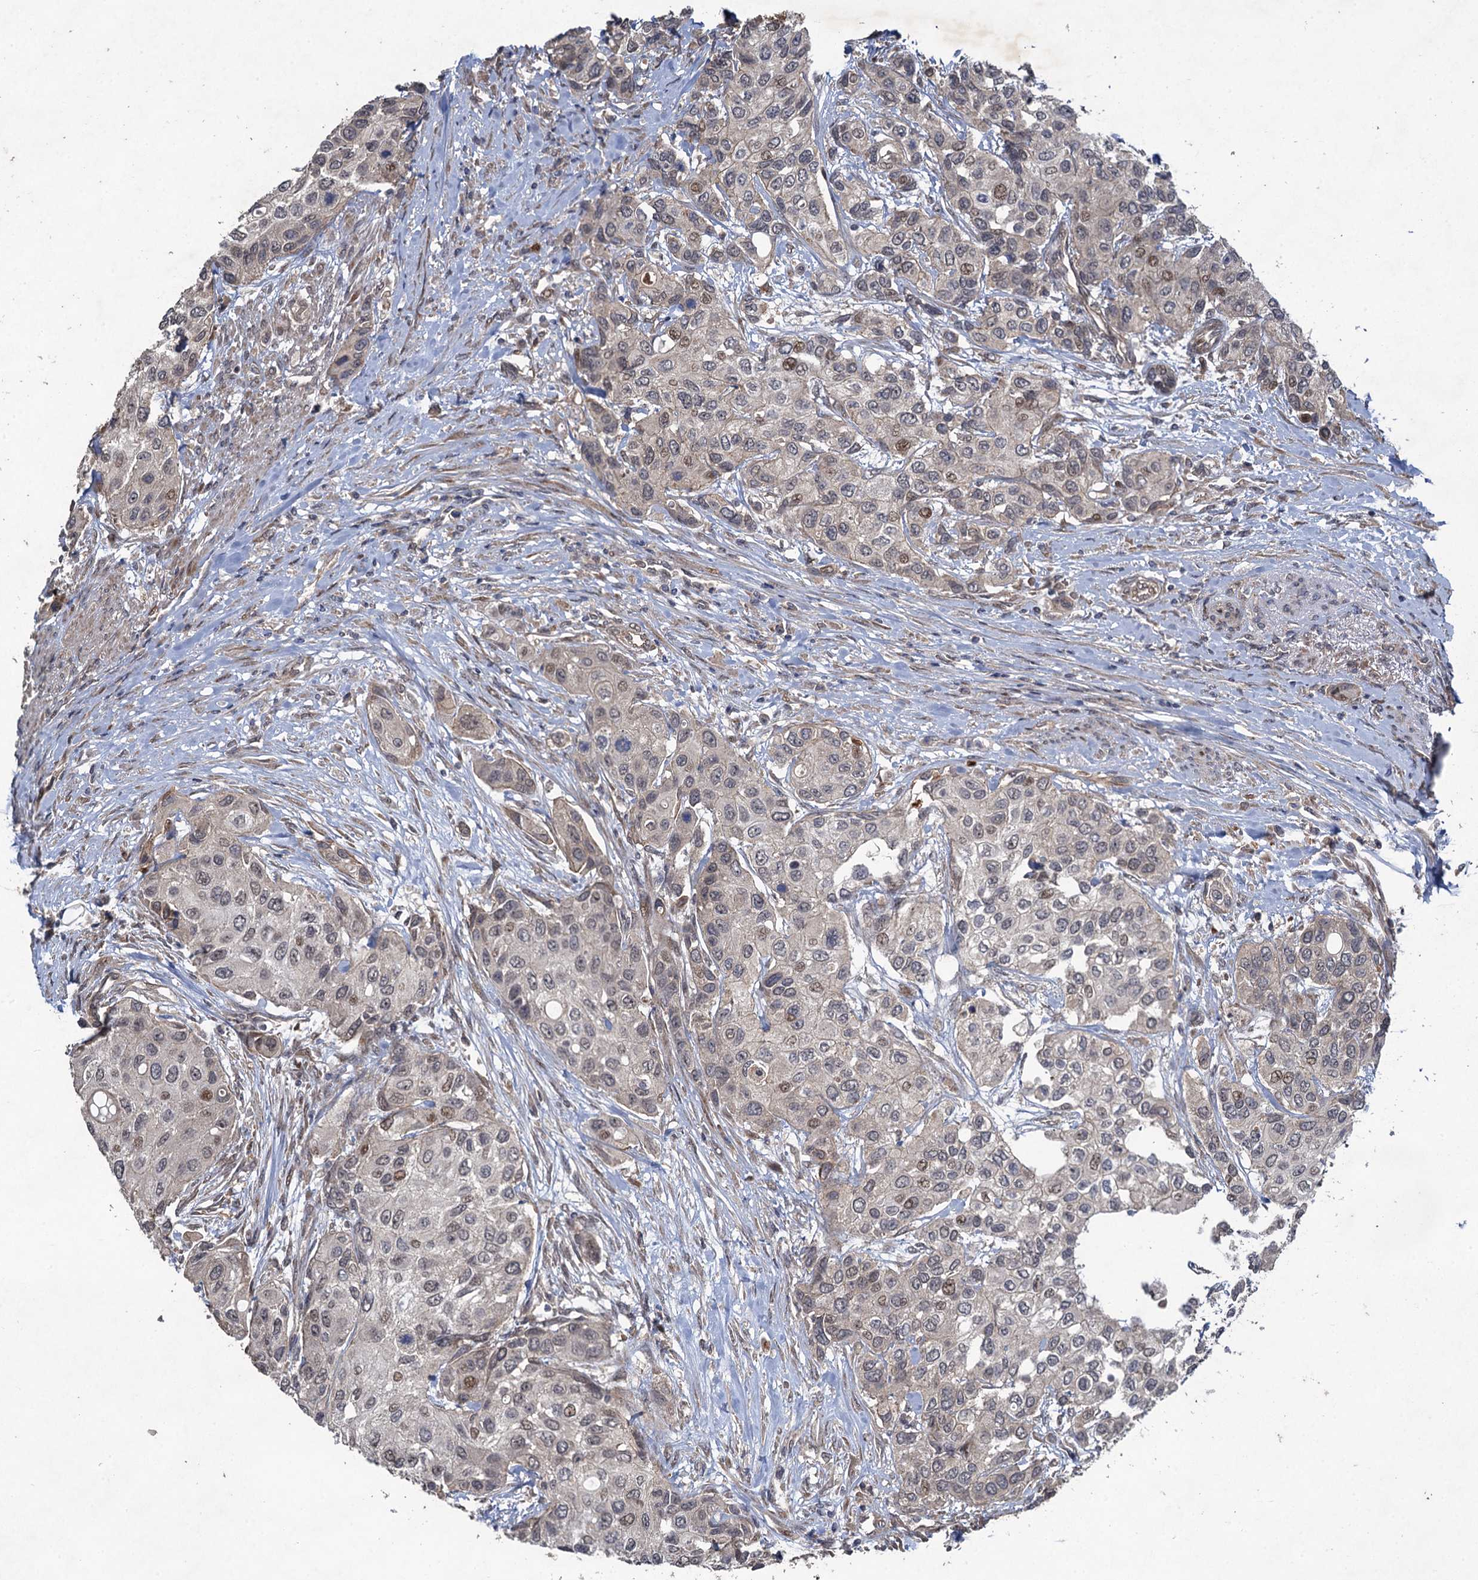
{"staining": {"intensity": "moderate", "quantity": "<25%", "location": "nuclear"}, "tissue": "urothelial cancer", "cell_type": "Tumor cells", "image_type": "cancer", "snomed": [{"axis": "morphology", "description": "Normal tissue, NOS"}, {"axis": "morphology", "description": "Urothelial carcinoma, High grade"}, {"axis": "topography", "description": "Vascular tissue"}, {"axis": "topography", "description": "Urinary bladder"}], "caption": "A high-resolution histopathology image shows immunohistochemistry (IHC) staining of urothelial cancer, which demonstrates moderate nuclear staining in about <25% of tumor cells.", "gene": "NUDT22", "patient": {"sex": "female", "age": 56}}